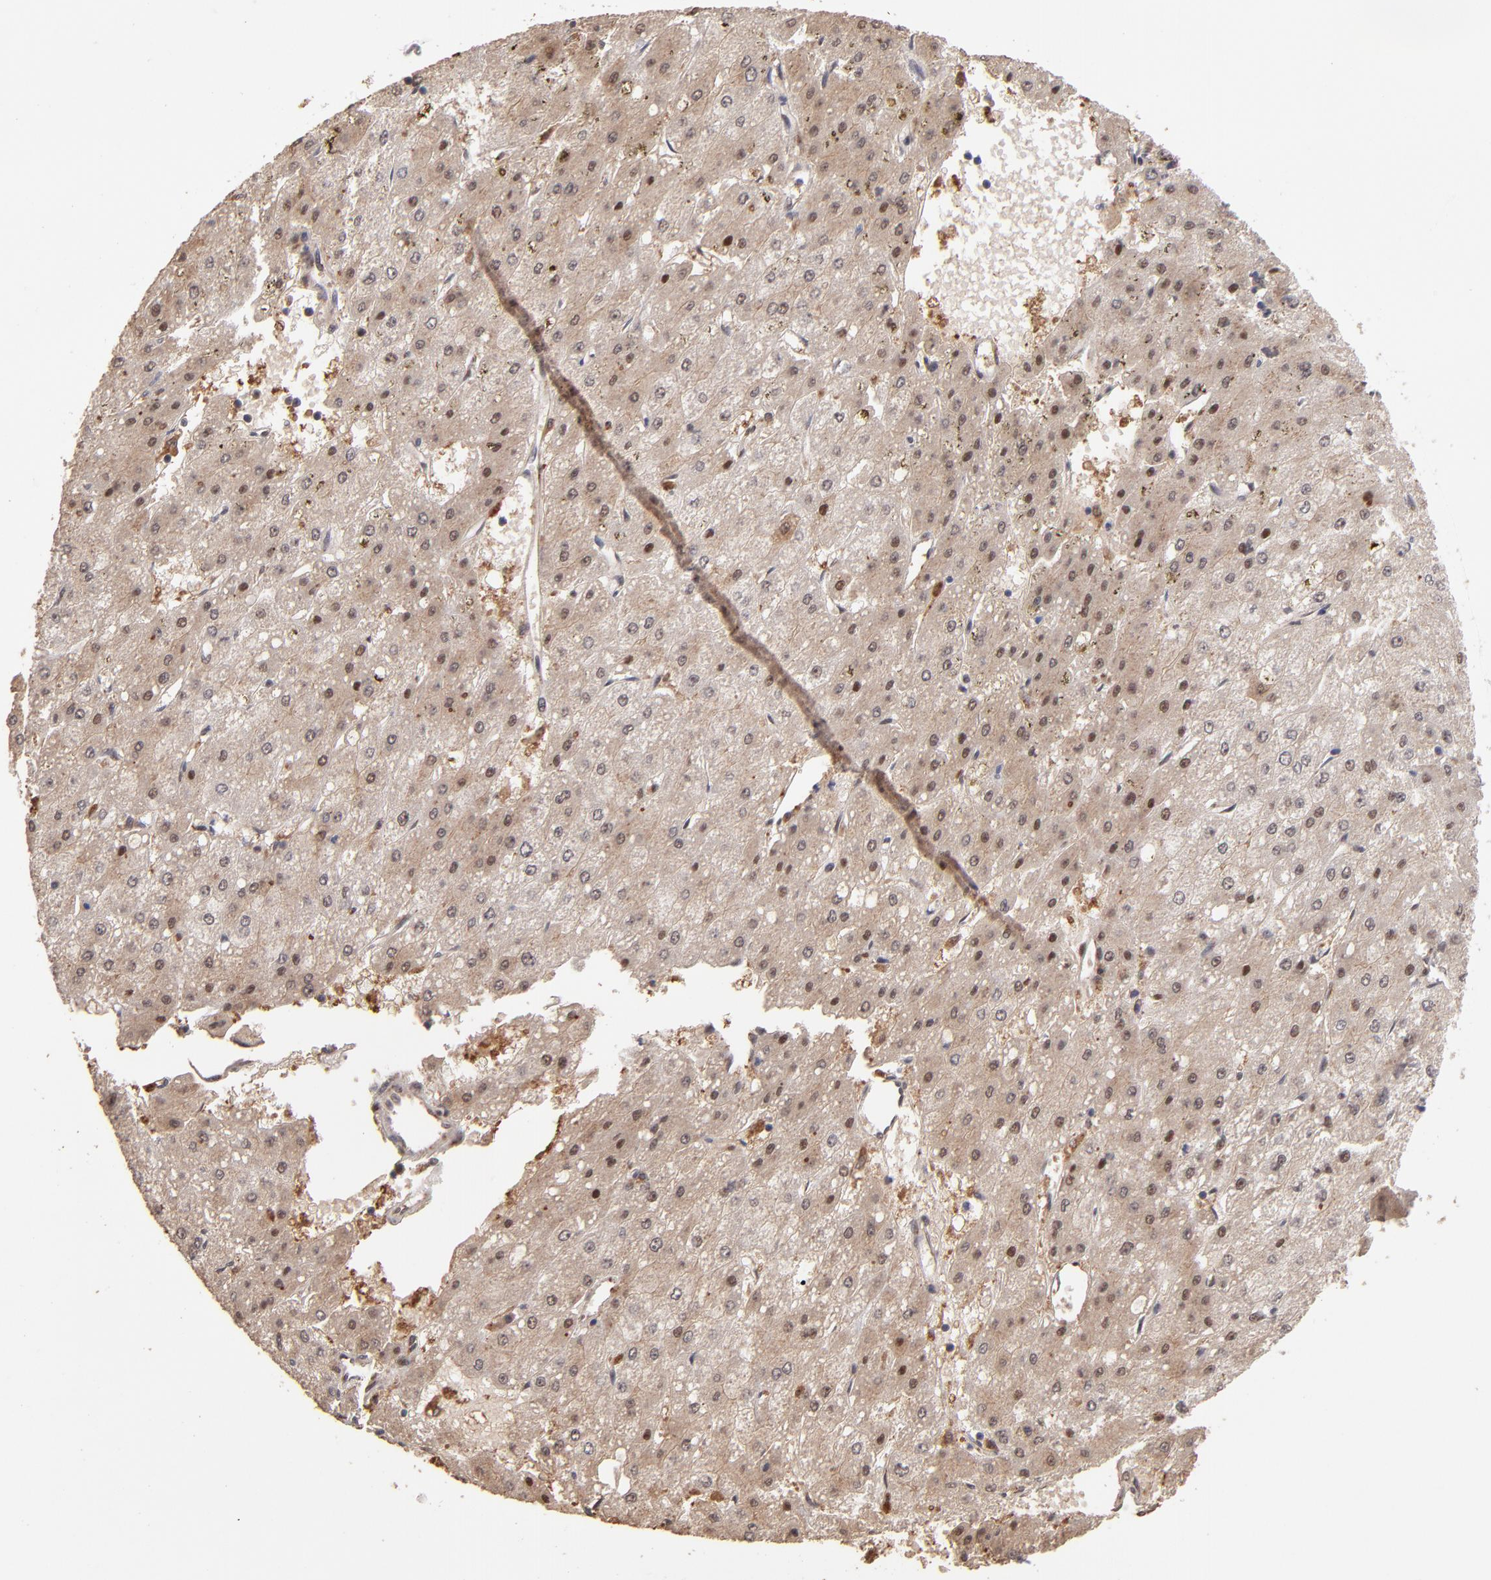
{"staining": {"intensity": "moderate", "quantity": ">75%", "location": "cytoplasmic/membranous,nuclear"}, "tissue": "liver cancer", "cell_type": "Tumor cells", "image_type": "cancer", "snomed": [{"axis": "morphology", "description": "Carcinoma, Hepatocellular, NOS"}, {"axis": "topography", "description": "Liver"}], "caption": "This micrograph displays IHC staining of human liver cancer (hepatocellular carcinoma), with medium moderate cytoplasmic/membranous and nuclear positivity in about >75% of tumor cells.", "gene": "EAPP", "patient": {"sex": "female", "age": 52}}